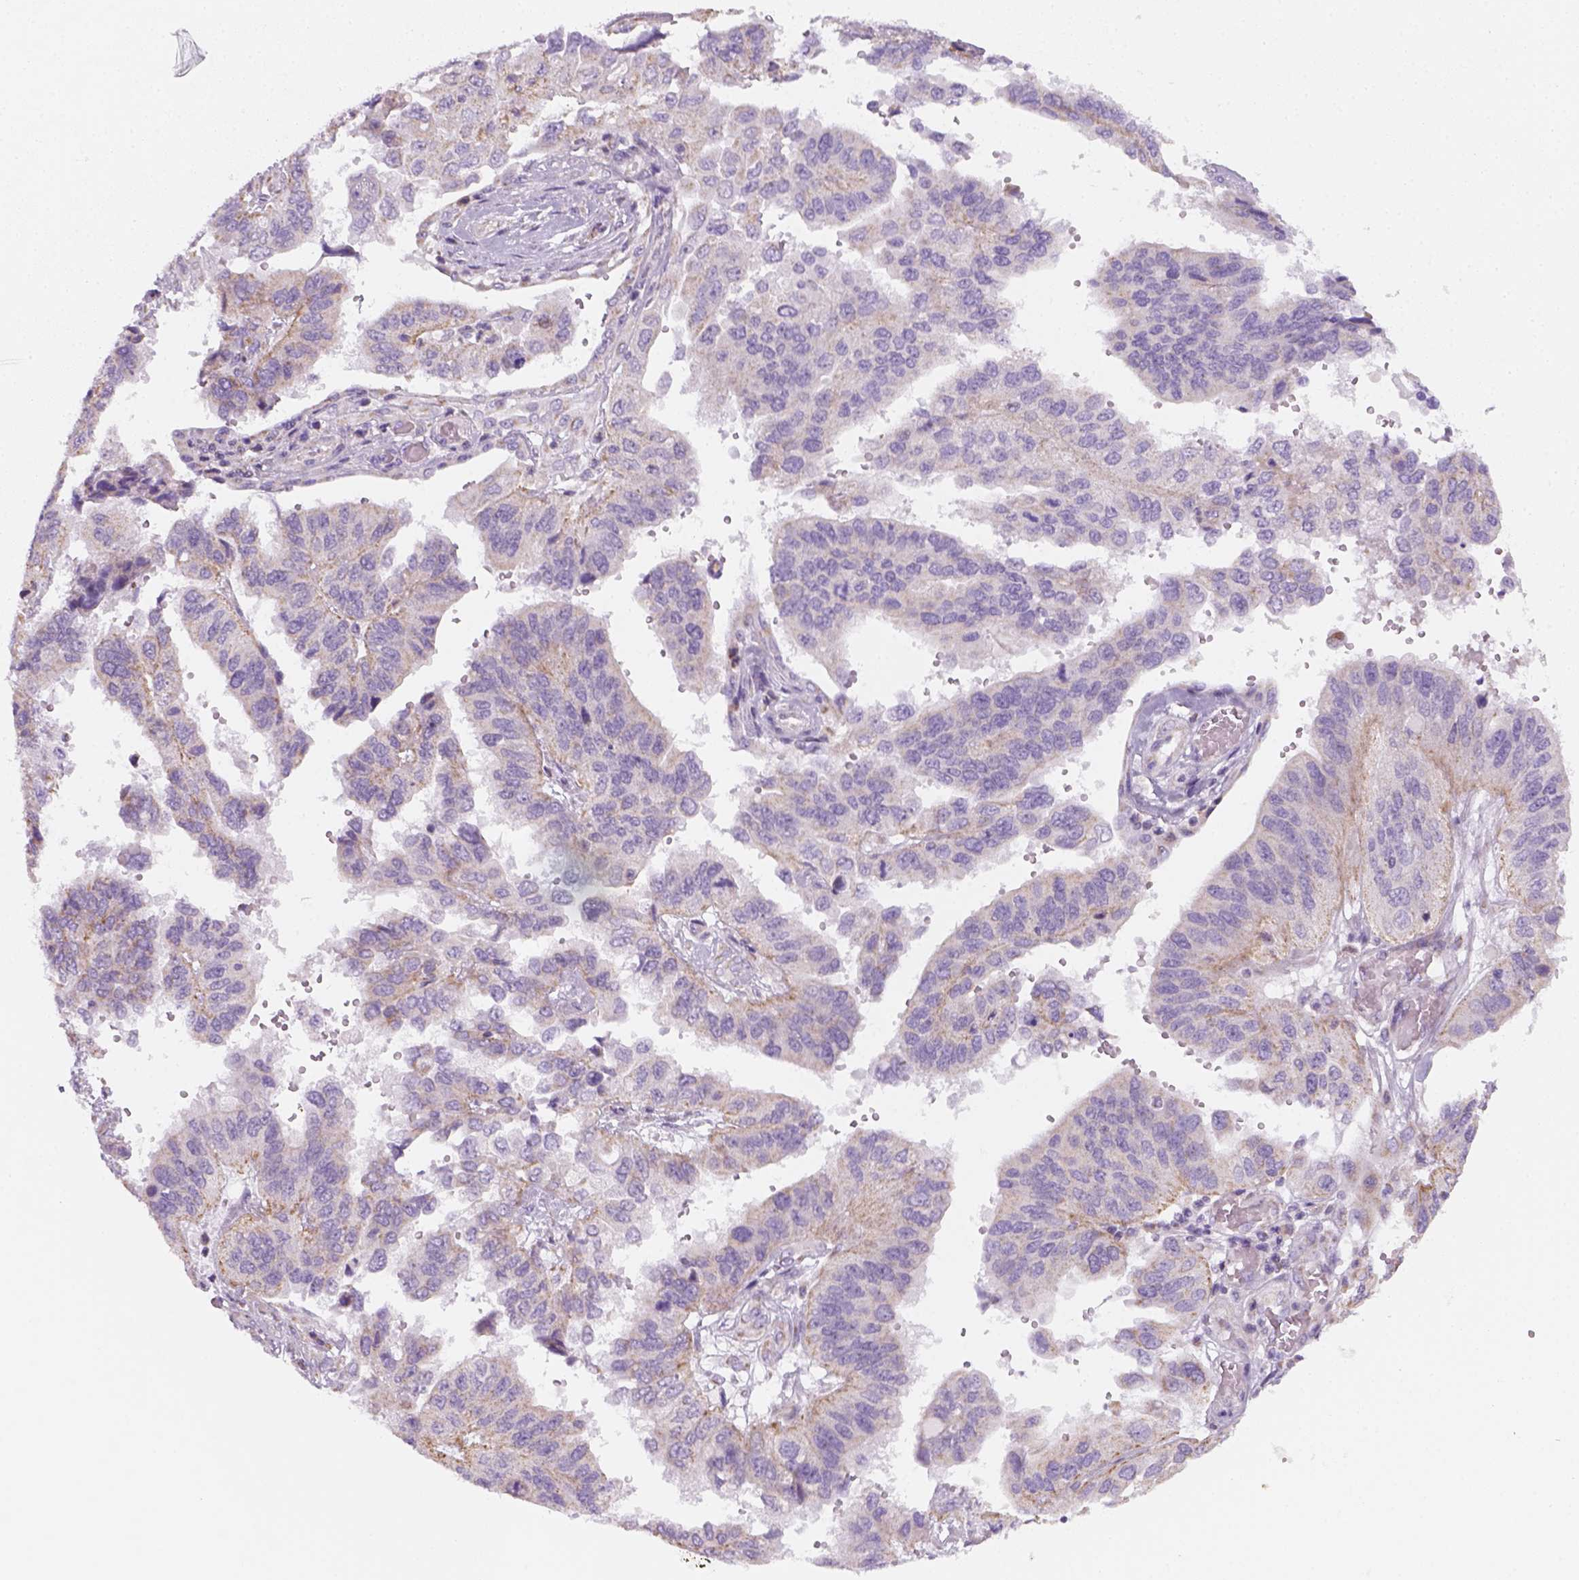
{"staining": {"intensity": "negative", "quantity": "none", "location": "none"}, "tissue": "ovarian cancer", "cell_type": "Tumor cells", "image_type": "cancer", "snomed": [{"axis": "morphology", "description": "Cystadenocarcinoma, serous, NOS"}, {"axis": "topography", "description": "Ovary"}], "caption": "Tumor cells show no significant protein staining in serous cystadenocarcinoma (ovarian). The staining was performed using DAB (3,3'-diaminobenzidine) to visualize the protein expression in brown, while the nuclei were stained in blue with hematoxylin (Magnification: 20x).", "gene": "AWAT2", "patient": {"sex": "female", "age": 79}}